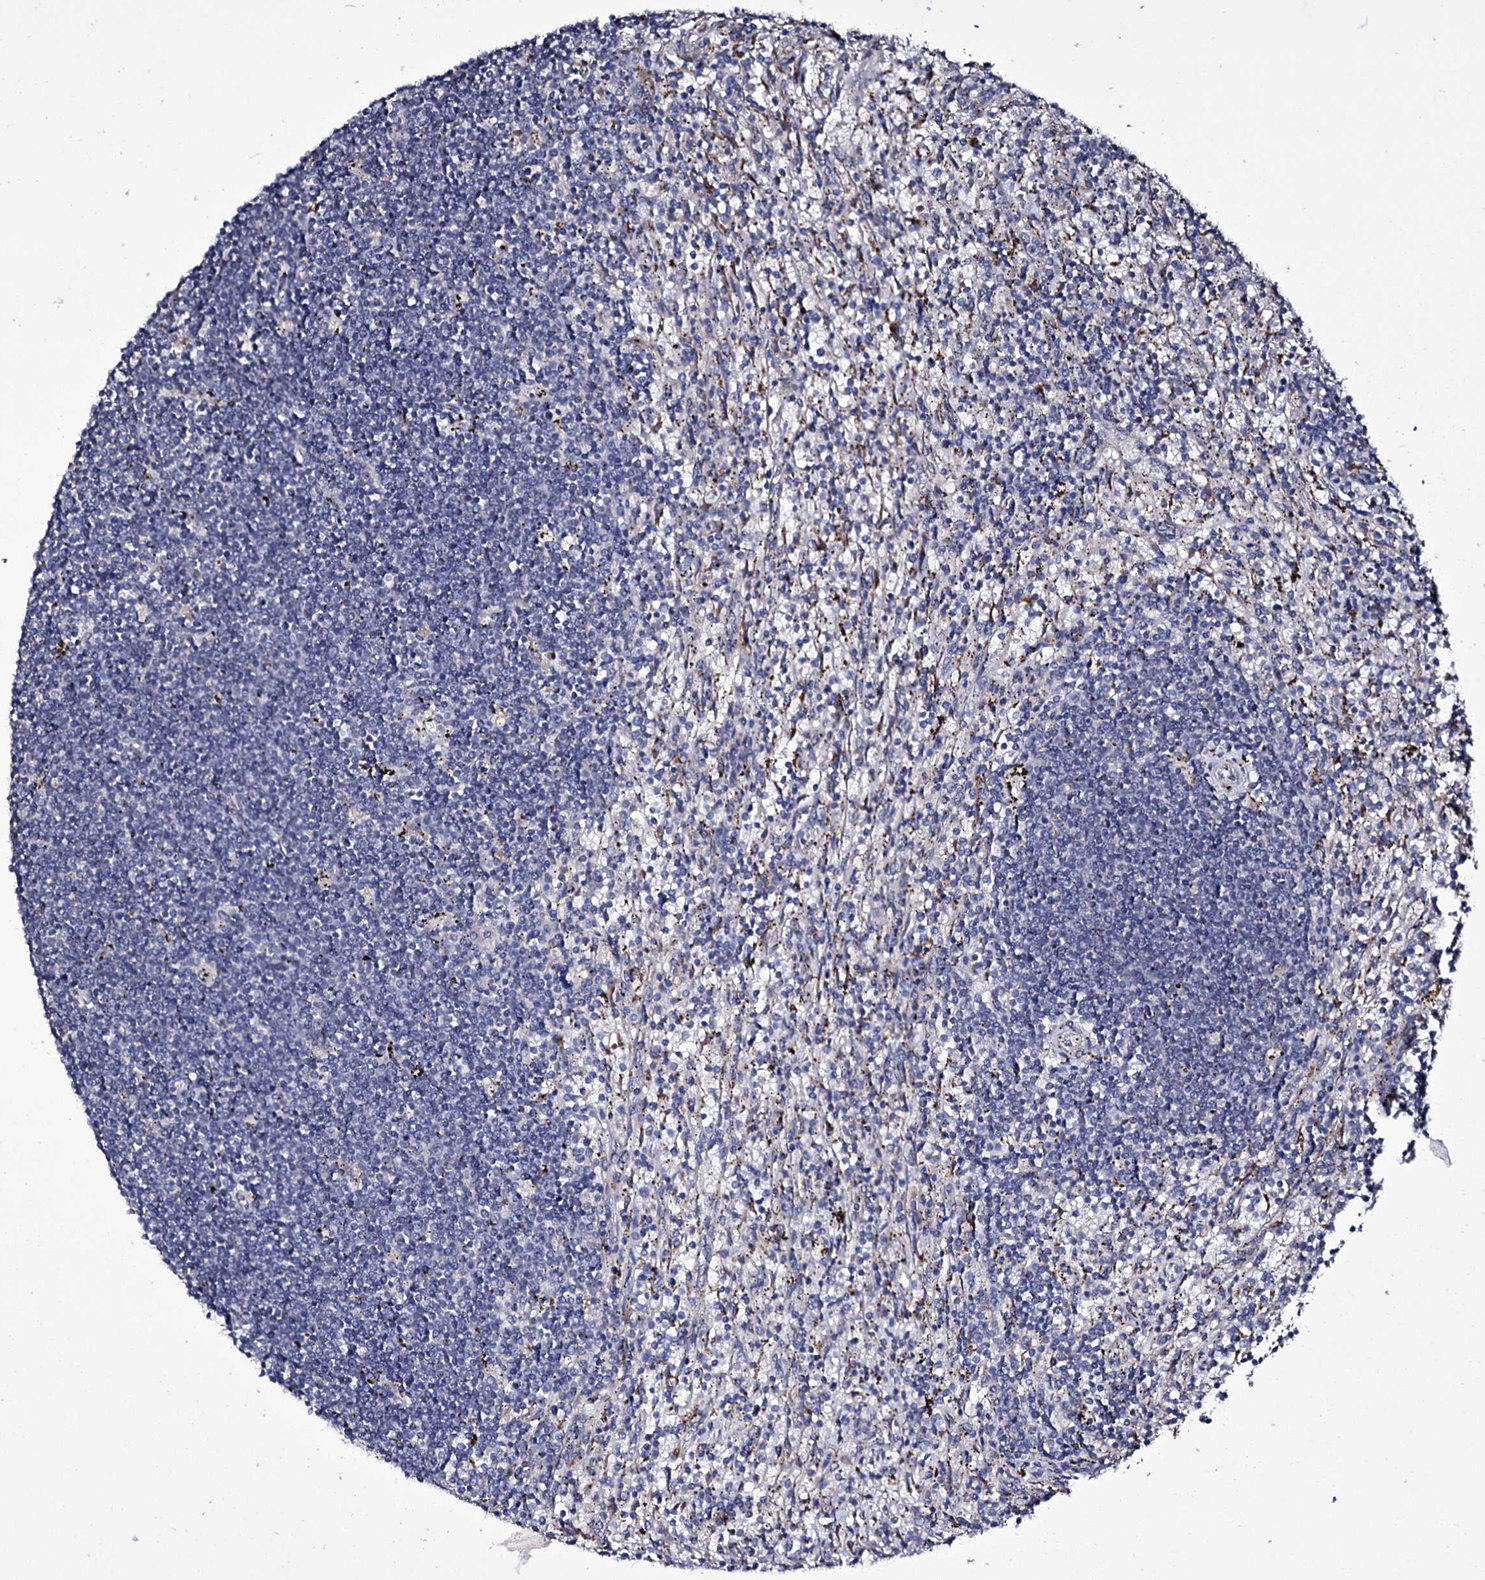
{"staining": {"intensity": "negative", "quantity": "none", "location": "none"}, "tissue": "lymphoma", "cell_type": "Tumor cells", "image_type": "cancer", "snomed": [{"axis": "morphology", "description": "Malignant lymphoma, non-Hodgkin's type, Low grade"}, {"axis": "topography", "description": "Spleen"}], "caption": "There is no significant expression in tumor cells of lymphoma.", "gene": "TUBGCP5", "patient": {"sex": "male", "age": 76}}